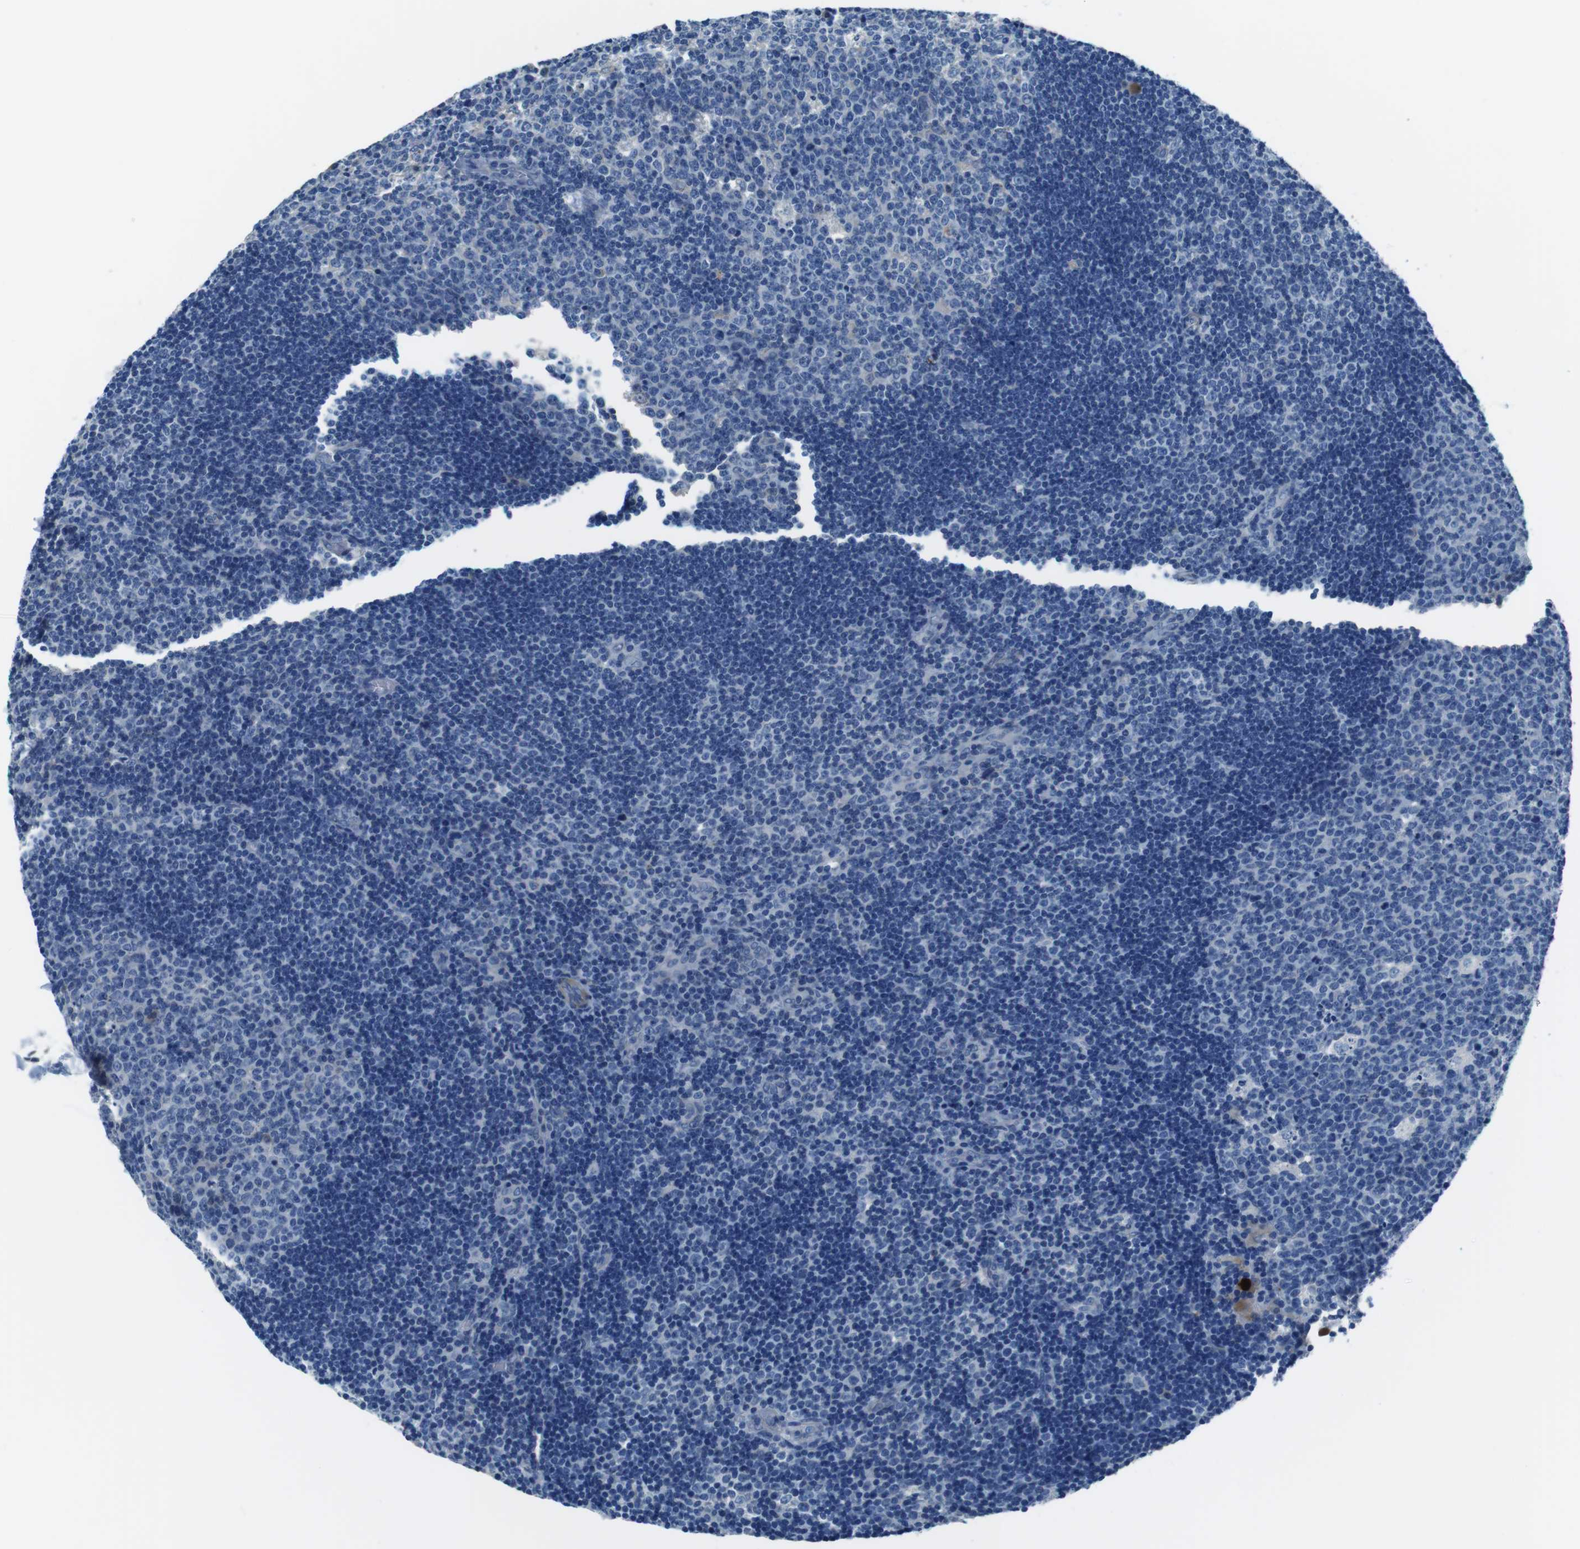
{"staining": {"intensity": "negative", "quantity": "none", "location": "none"}, "tissue": "lymph node", "cell_type": "Germinal center cells", "image_type": "normal", "snomed": [{"axis": "morphology", "description": "Normal tissue, NOS"}, {"axis": "topography", "description": "Lymph node"}, {"axis": "topography", "description": "Salivary gland"}], "caption": "Human lymph node stained for a protein using immunohistochemistry demonstrates no staining in germinal center cells.", "gene": "TULP3", "patient": {"sex": "male", "age": 8}}